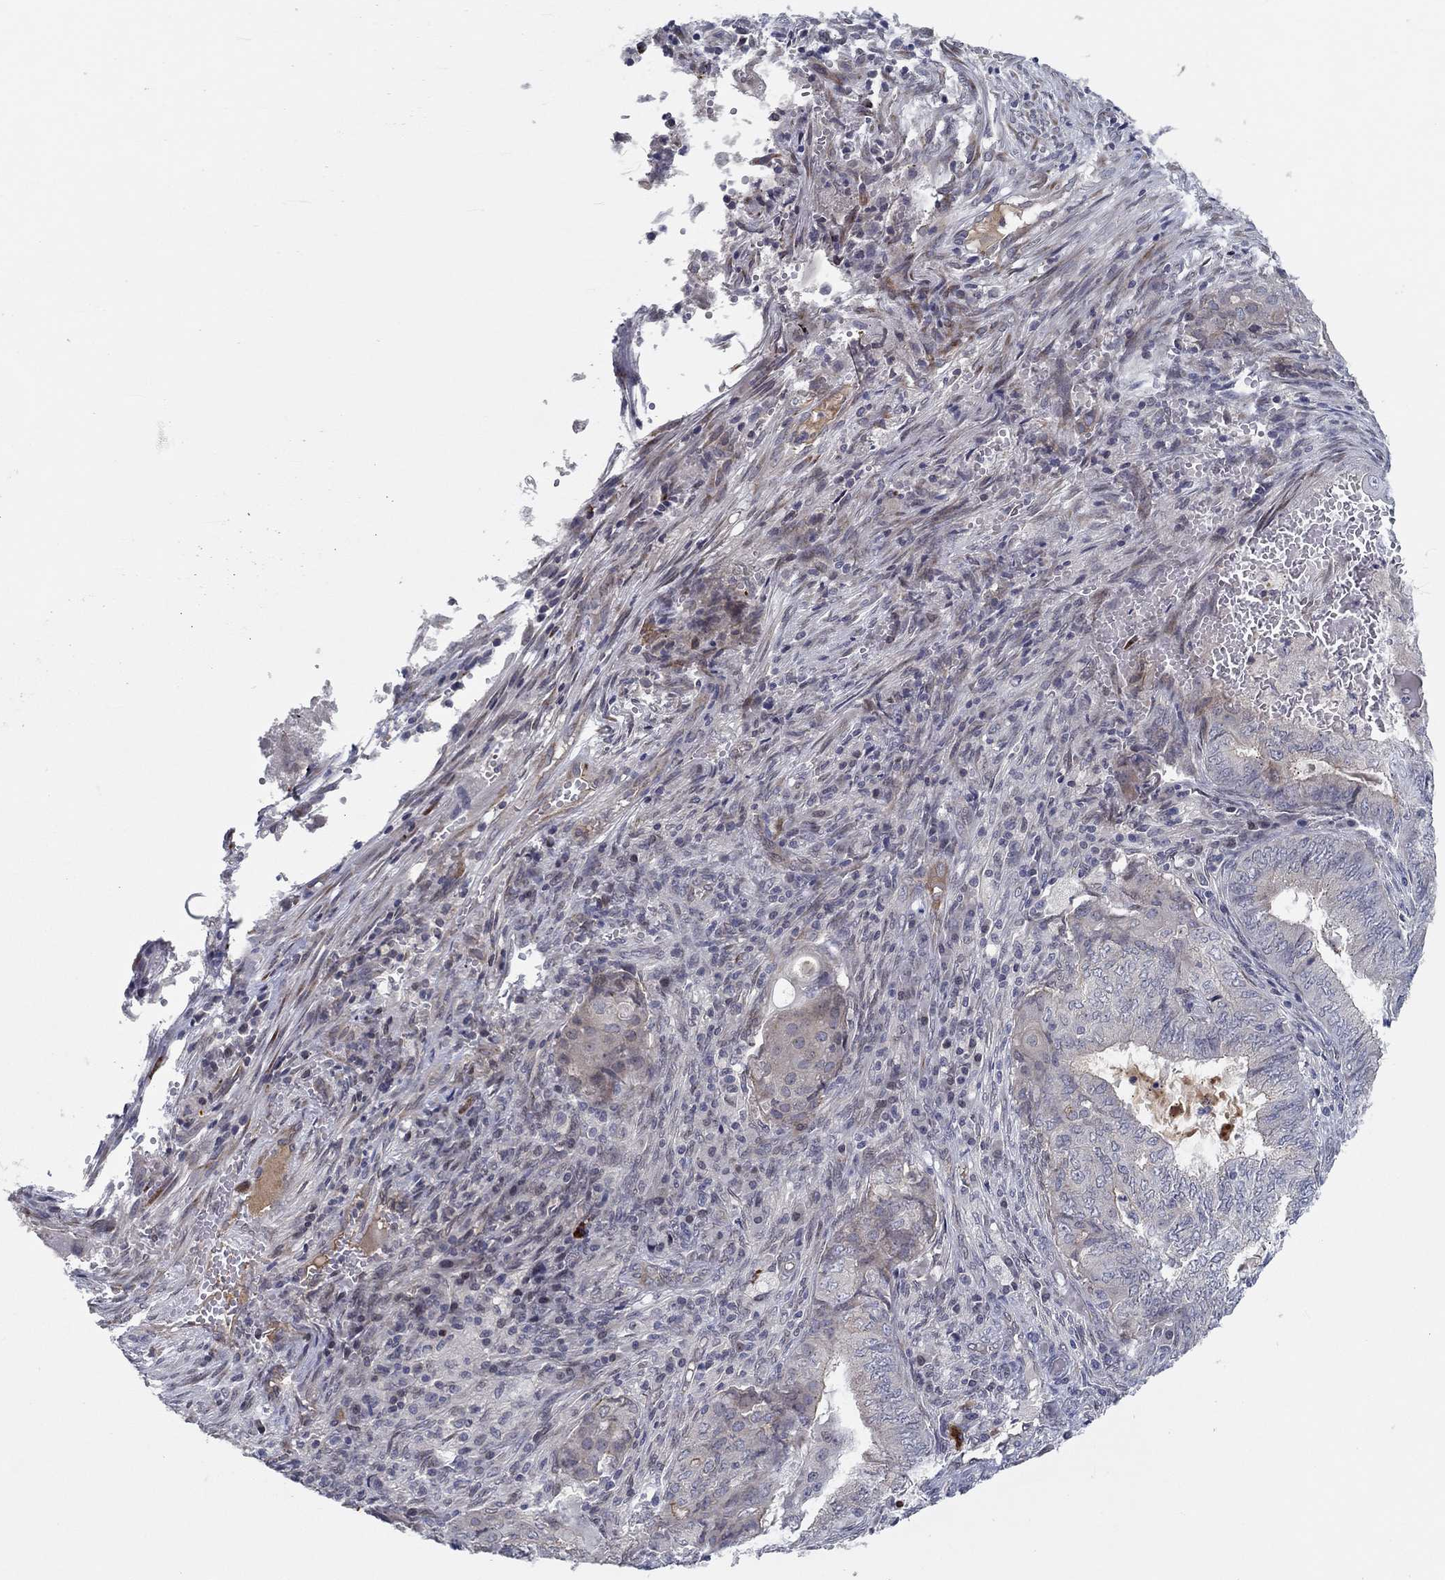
{"staining": {"intensity": "negative", "quantity": "none", "location": "none"}, "tissue": "endometrial cancer", "cell_type": "Tumor cells", "image_type": "cancer", "snomed": [{"axis": "morphology", "description": "Adenocarcinoma, NOS"}, {"axis": "topography", "description": "Endometrium"}], "caption": "Endometrial cancer (adenocarcinoma) was stained to show a protein in brown. There is no significant positivity in tumor cells. Nuclei are stained in blue.", "gene": "CETN3", "patient": {"sex": "female", "age": 62}}